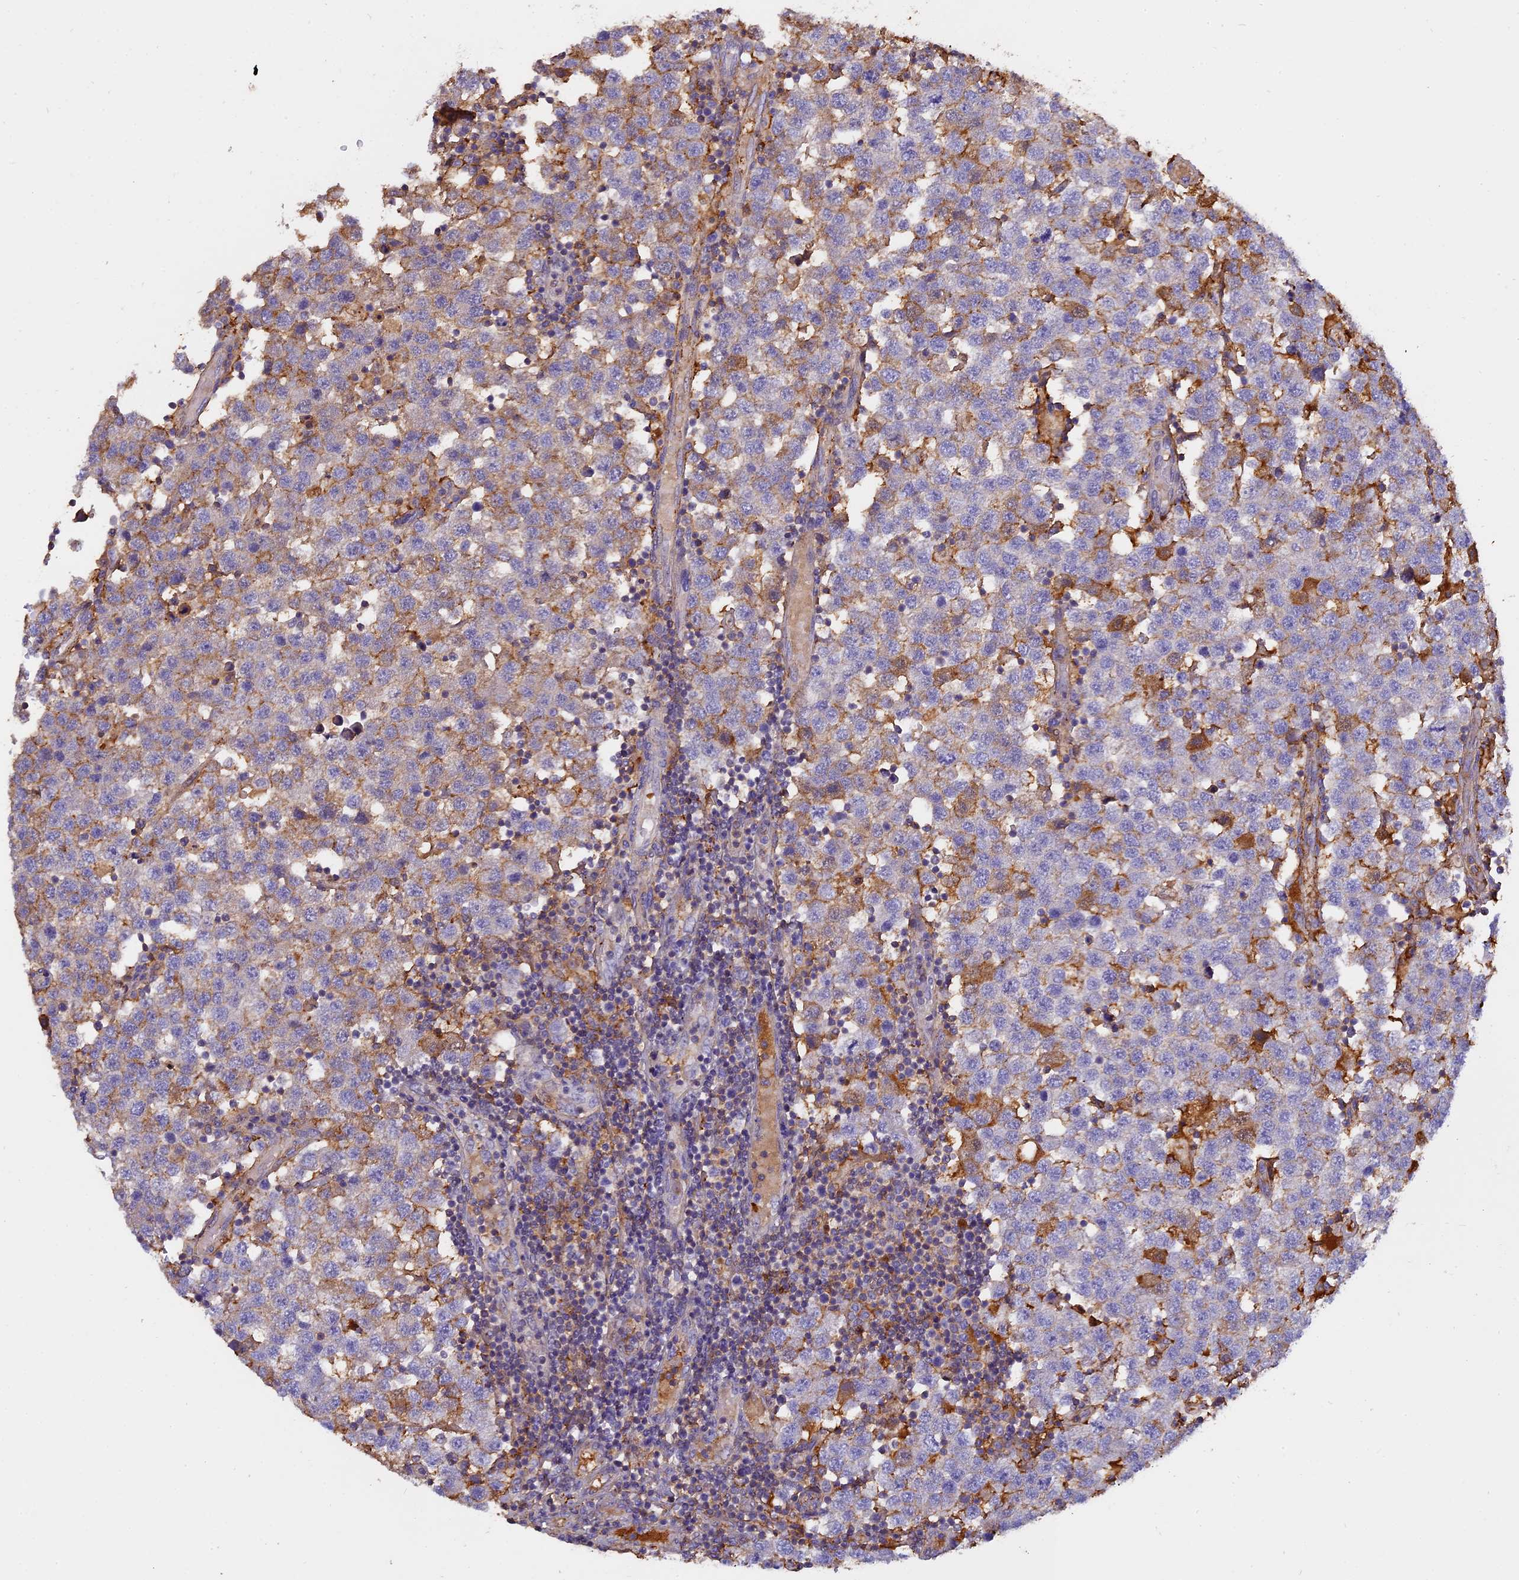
{"staining": {"intensity": "moderate", "quantity": "<25%", "location": "cytoplasmic/membranous"}, "tissue": "testis cancer", "cell_type": "Tumor cells", "image_type": "cancer", "snomed": [{"axis": "morphology", "description": "Seminoma, NOS"}, {"axis": "topography", "description": "Testis"}], "caption": "Brown immunohistochemical staining in human seminoma (testis) exhibits moderate cytoplasmic/membranous positivity in about <25% of tumor cells.", "gene": "CFAP119", "patient": {"sex": "male", "age": 34}}